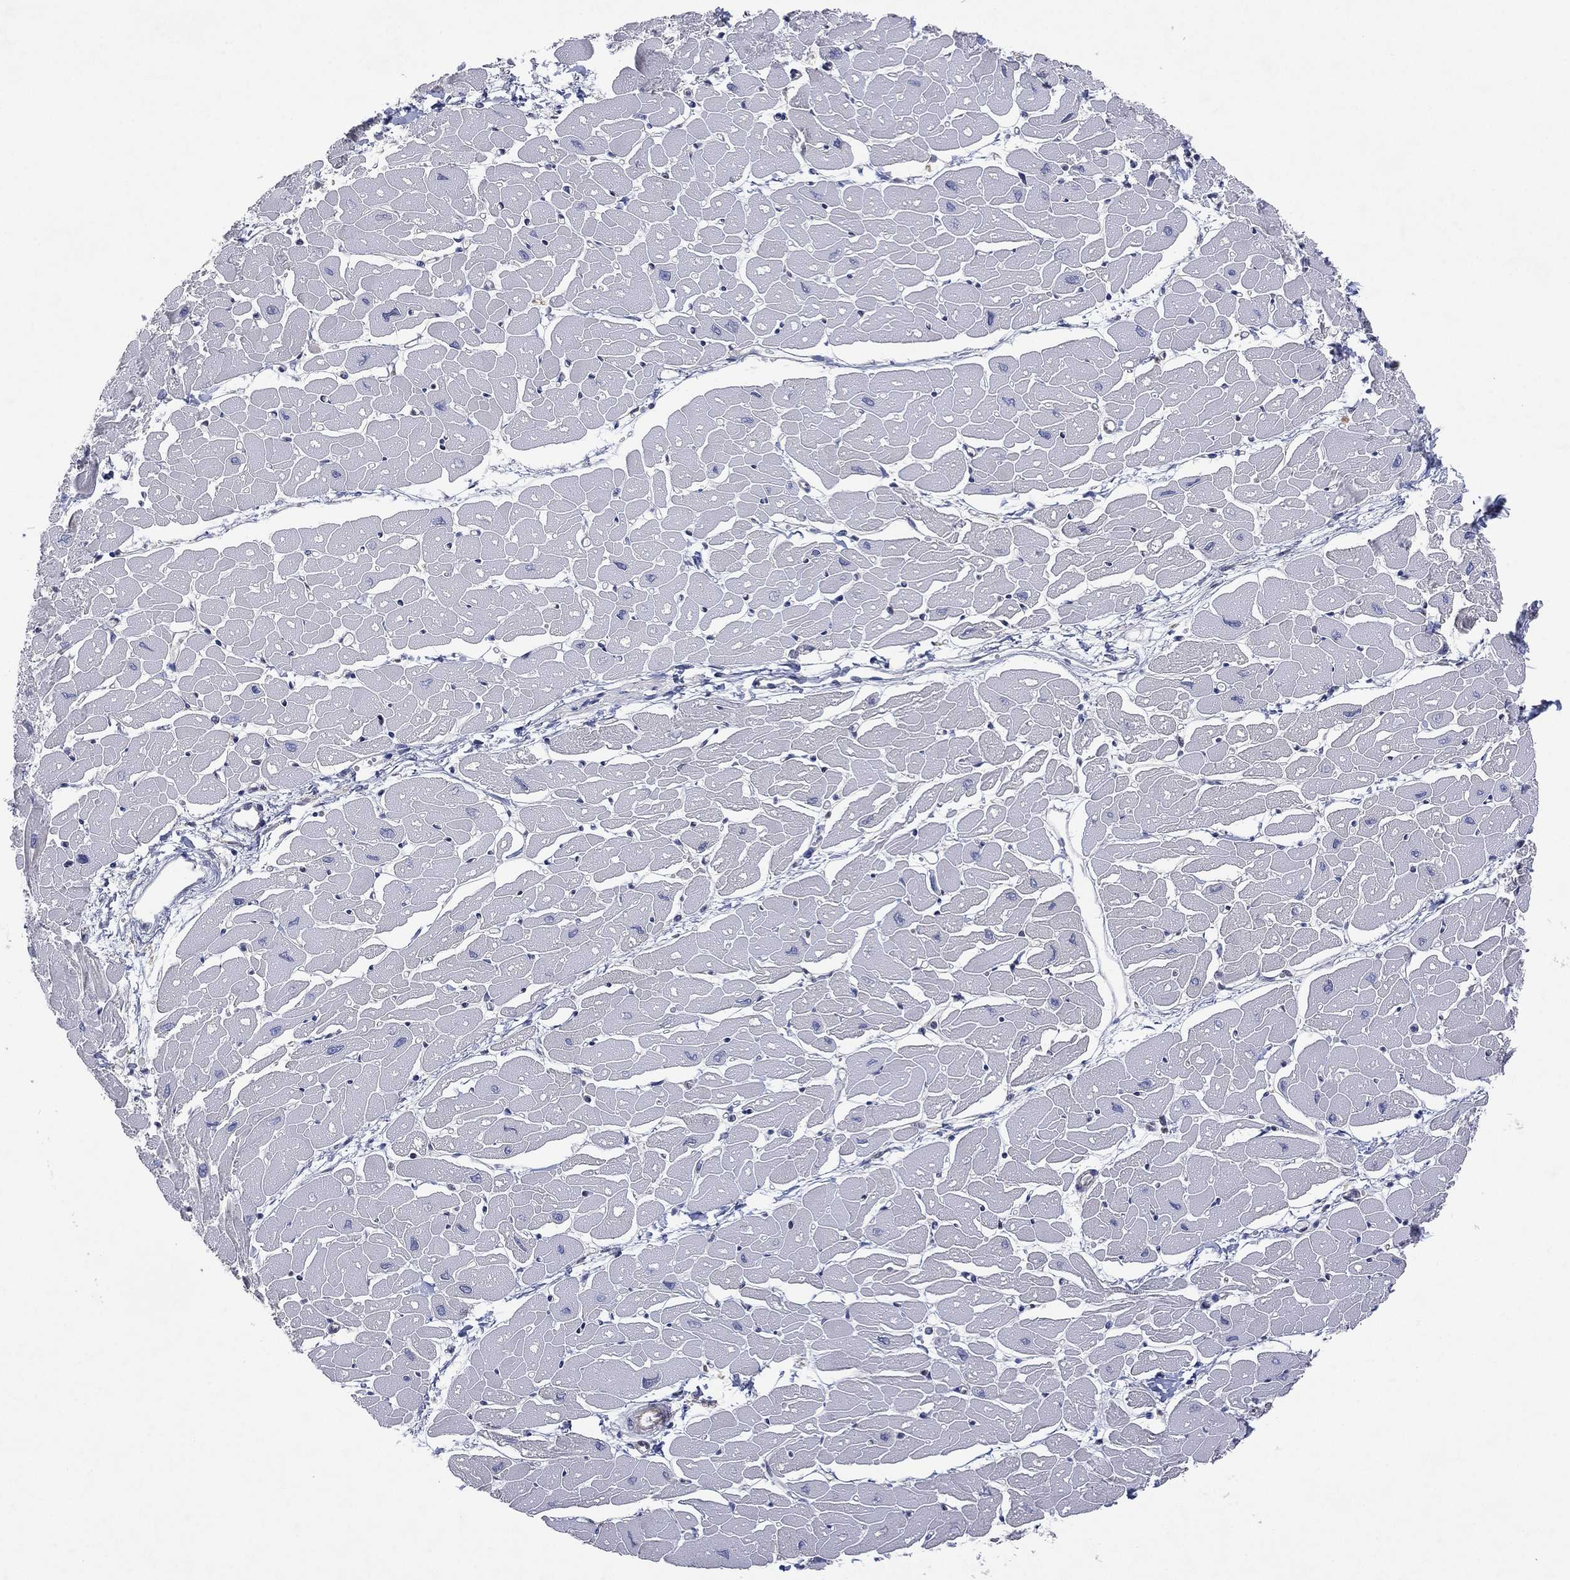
{"staining": {"intensity": "negative", "quantity": "none", "location": "none"}, "tissue": "heart muscle", "cell_type": "Cardiomyocytes", "image_type": "normal", "snomed": [{"axis": "morphology", "description": "Normal tissue, NOS"}, {"axis": "topography", "description": "Heart"}], "caption": "The immunohistochemistry image has no significant positivity in cardiomyocytes of heart muscle. Brightfield microscopy of IHC stained with DAB (3,3'-diaminobenzidine) (brown) and hematoxylin (blue), captured at high magnification.", "gene": "FLI1", "patient": {"sex": "male", "age": 57}}